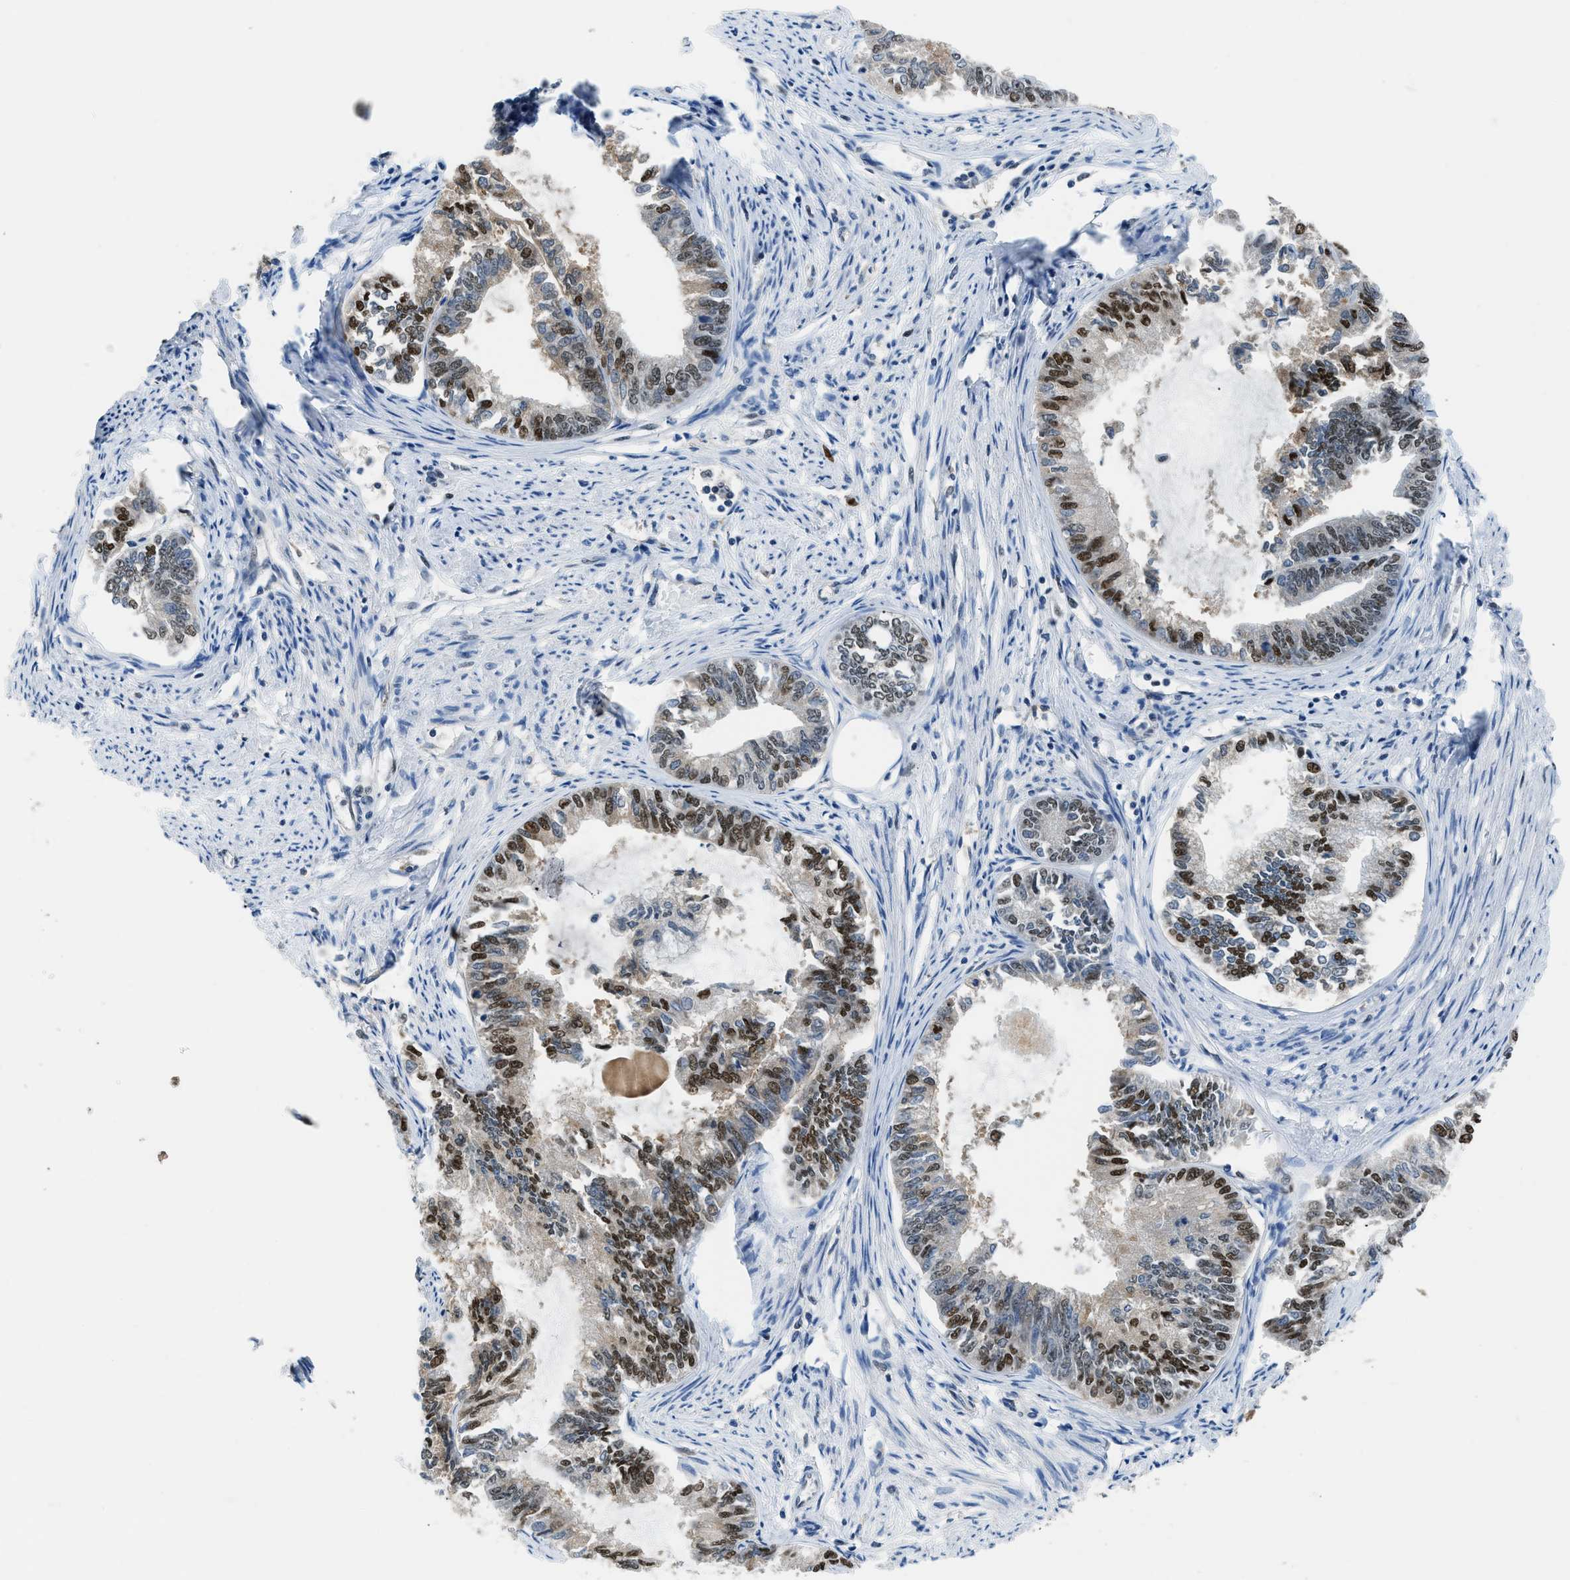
{"staining": {"intensity": "strong", "quantity": "25%-75%", "location": "nuclear"}, "tissue": "endometrial cancer", "cell_type": "Tumor cells", "image_type": "cancer", "snomed": [{"axis": "morphology", "description": "Adenocarcinoma, NOS"}, {"axis": "topography", "description": "Endometrium"}], "caption": "This histopathology image displays endometrial adenocarcinoma stained with immunohistochemistry to label a protein in brown. The nuclear of tumor cells show strong positivity for the protein. Nuclei are counter-stained blue.", "gene": "ALX1", "patient": {"sex": "female", "age": 86}}